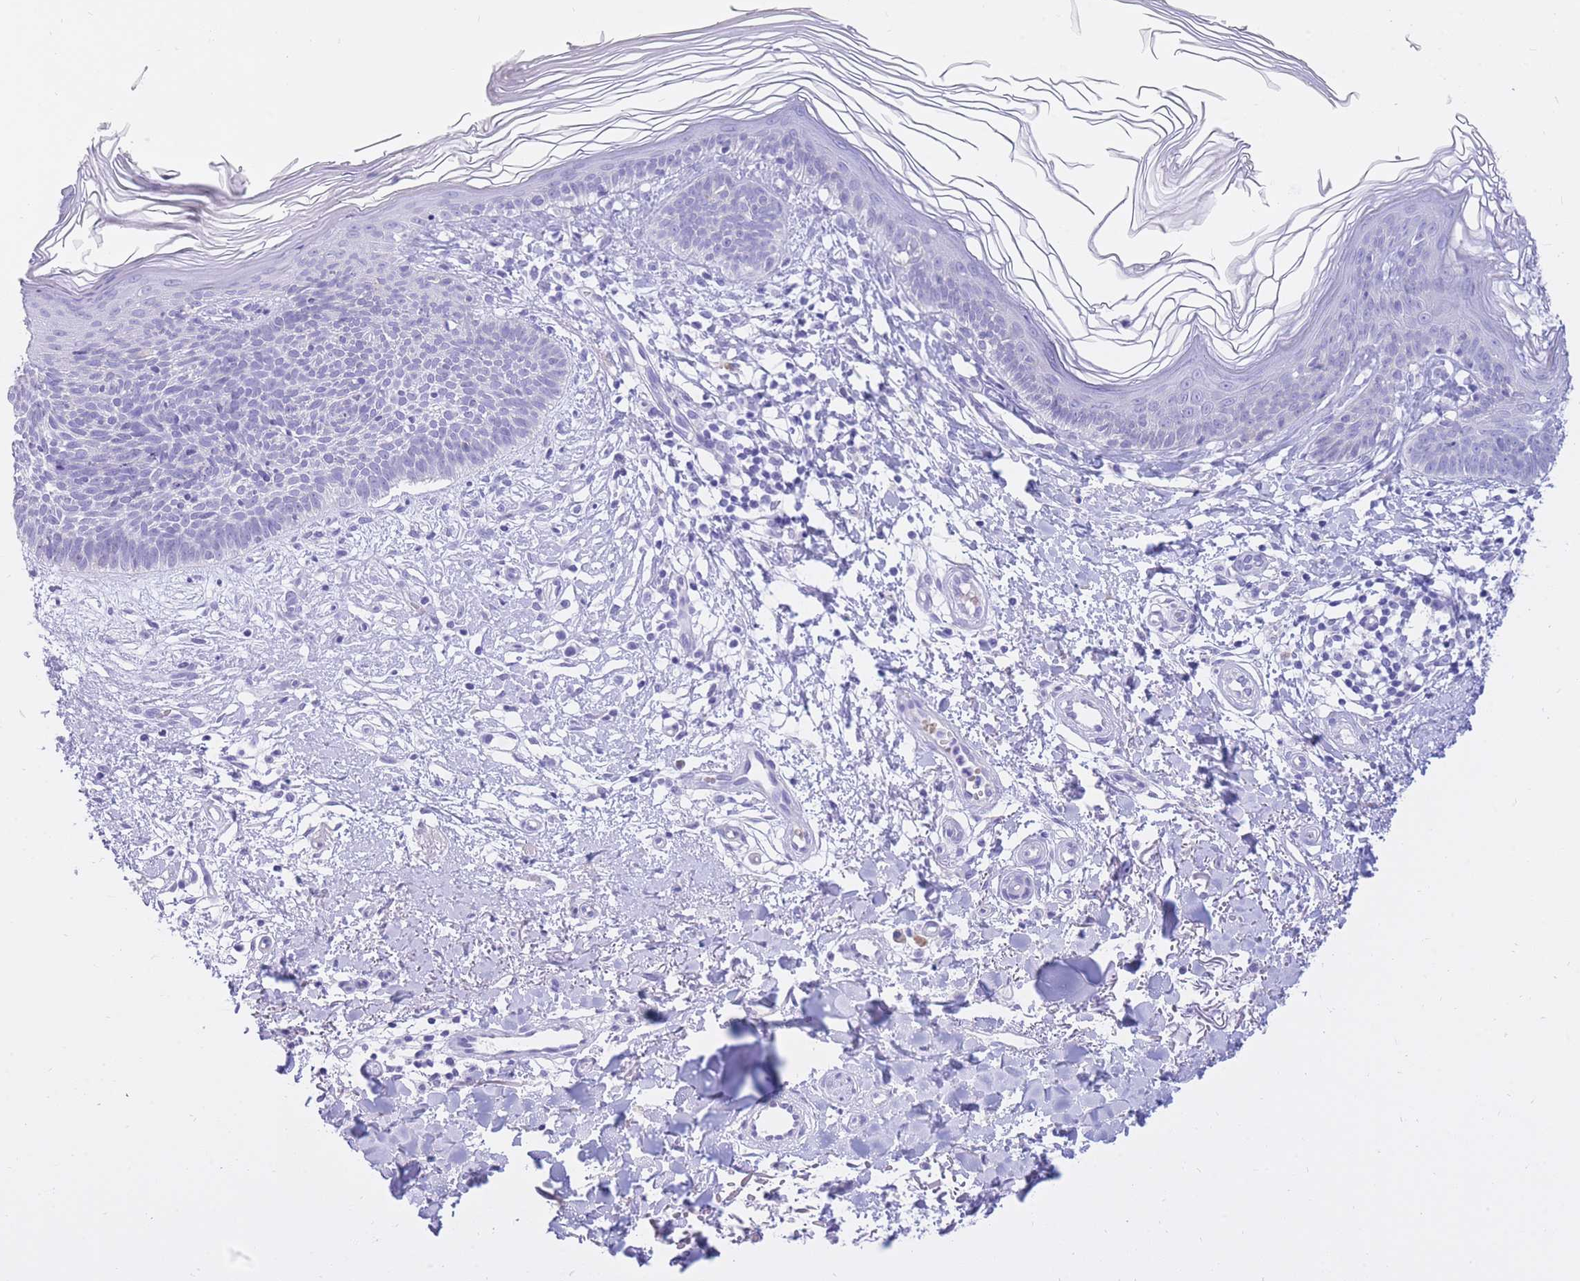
{"staining": {"intensity": "negative", "quantity": "none", "location": "none"}, "tissue": "skin cancer", "cell_type": "Tumor cells", "image_type": "cancer", "snomed": [{"axis": "morphology", "description": "Basal cell carcinoma"}, {"axis": "topography", "description": "Skin"}], "caption": "Immunohistochemical staining of basal cell carcinoma (skin) displays no significant expression in tumor cells. The staining was performed using DAB to visualize the protein expression in brown, while the nuclei were stained in blue with hematoxylin (Magnification: 20x).", "gene": "SSUH2", "patient": {"sex": "male", "age": 78}}